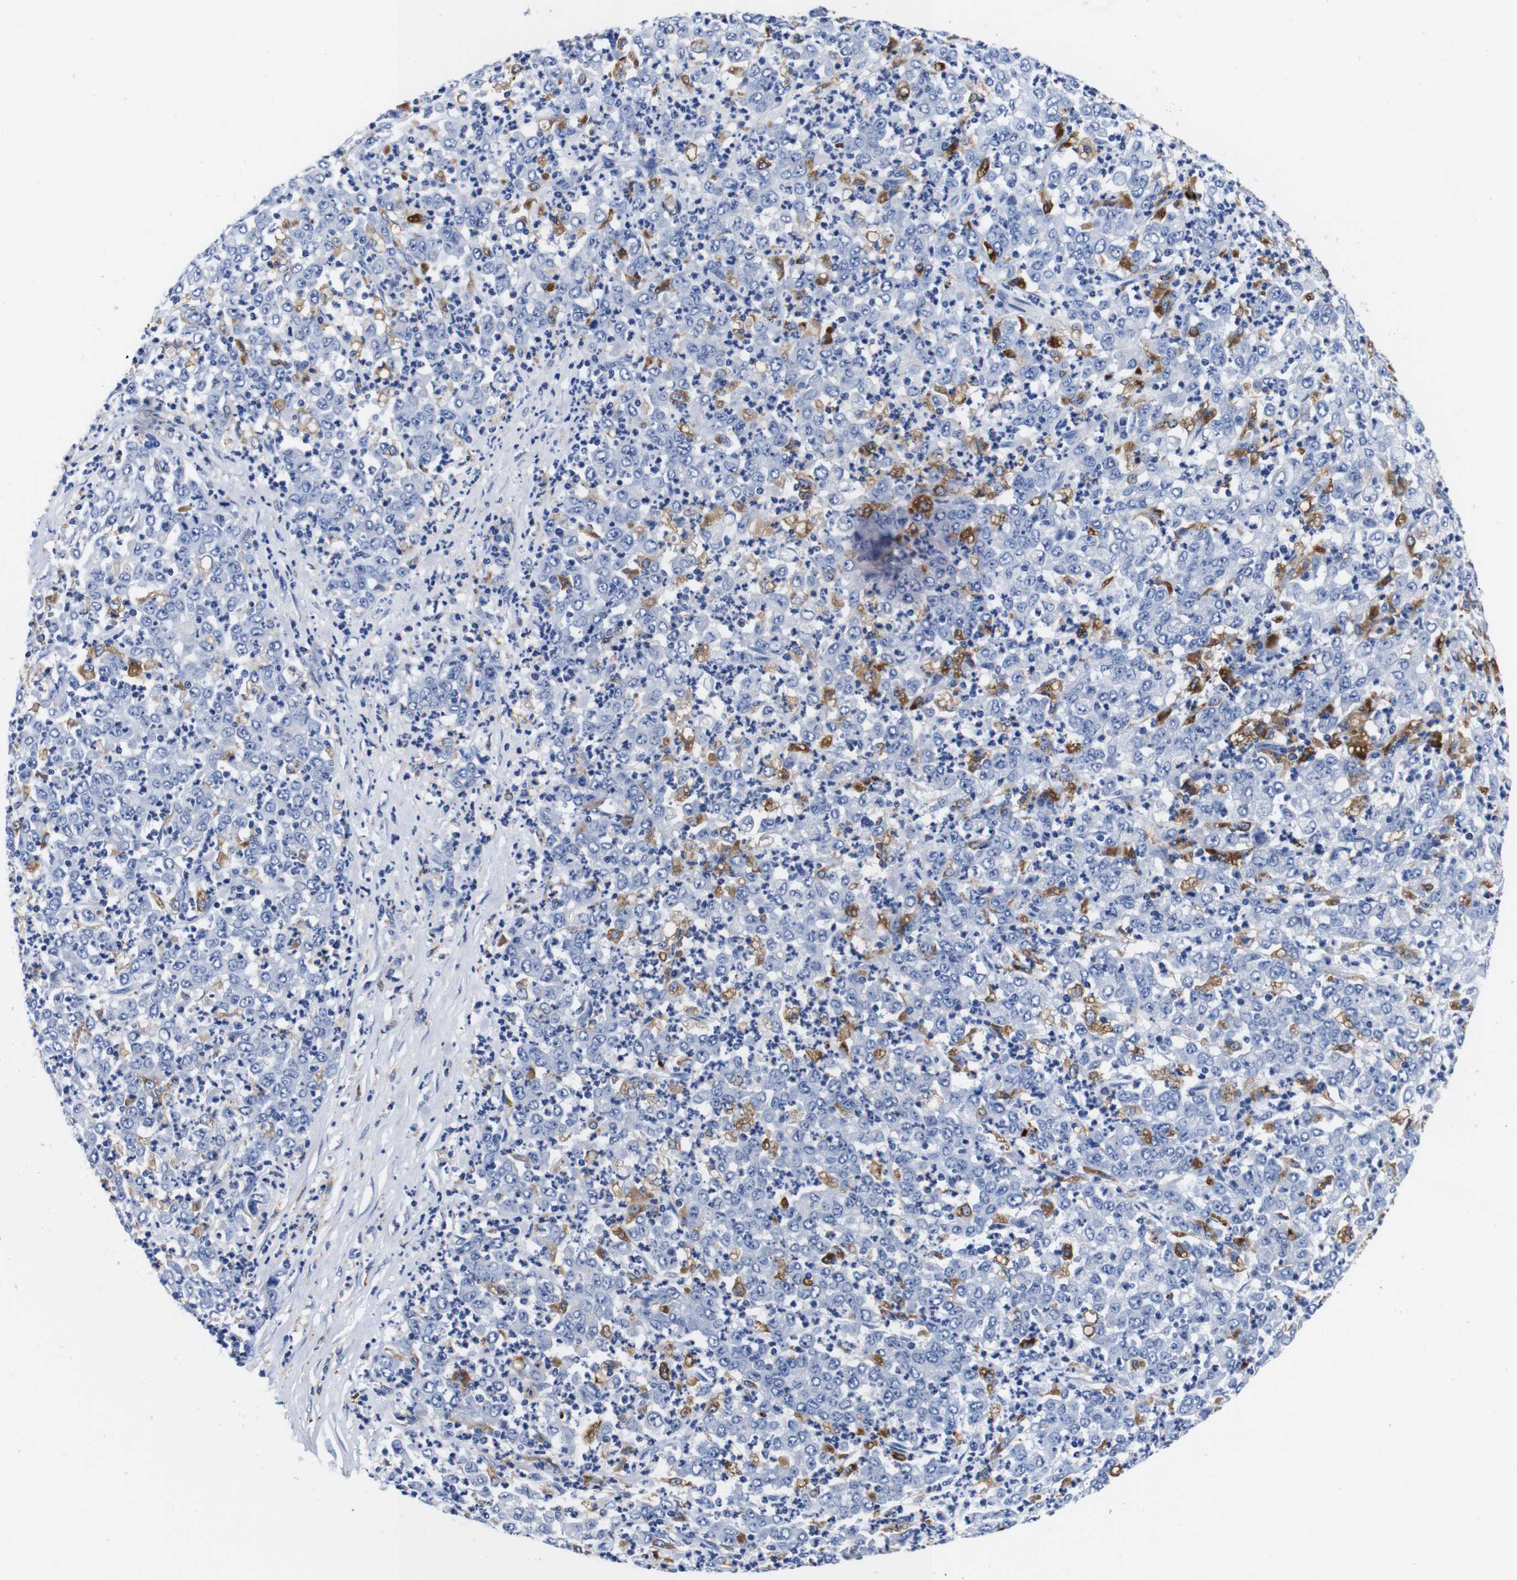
{"staining": {"intensity": "negative", "quantity": "none", "location": "none"}, "tissue": "stomach cancer", "cell_type": "Tumor cells", "image_type": "cancer", "snomed": [{"axis": "morphology", "description": "Adenocarcinoma, NOS"}, {"axis": "topography", "description": "Stomach, lower"}], "caption": "This is an immunohistochemistry histopathology image of human adenocarcinoma (stomach). There is no positivity in tumor cells.", "gene": "HLA-DMB", "patient": {"sex": "female", "age": 71}}